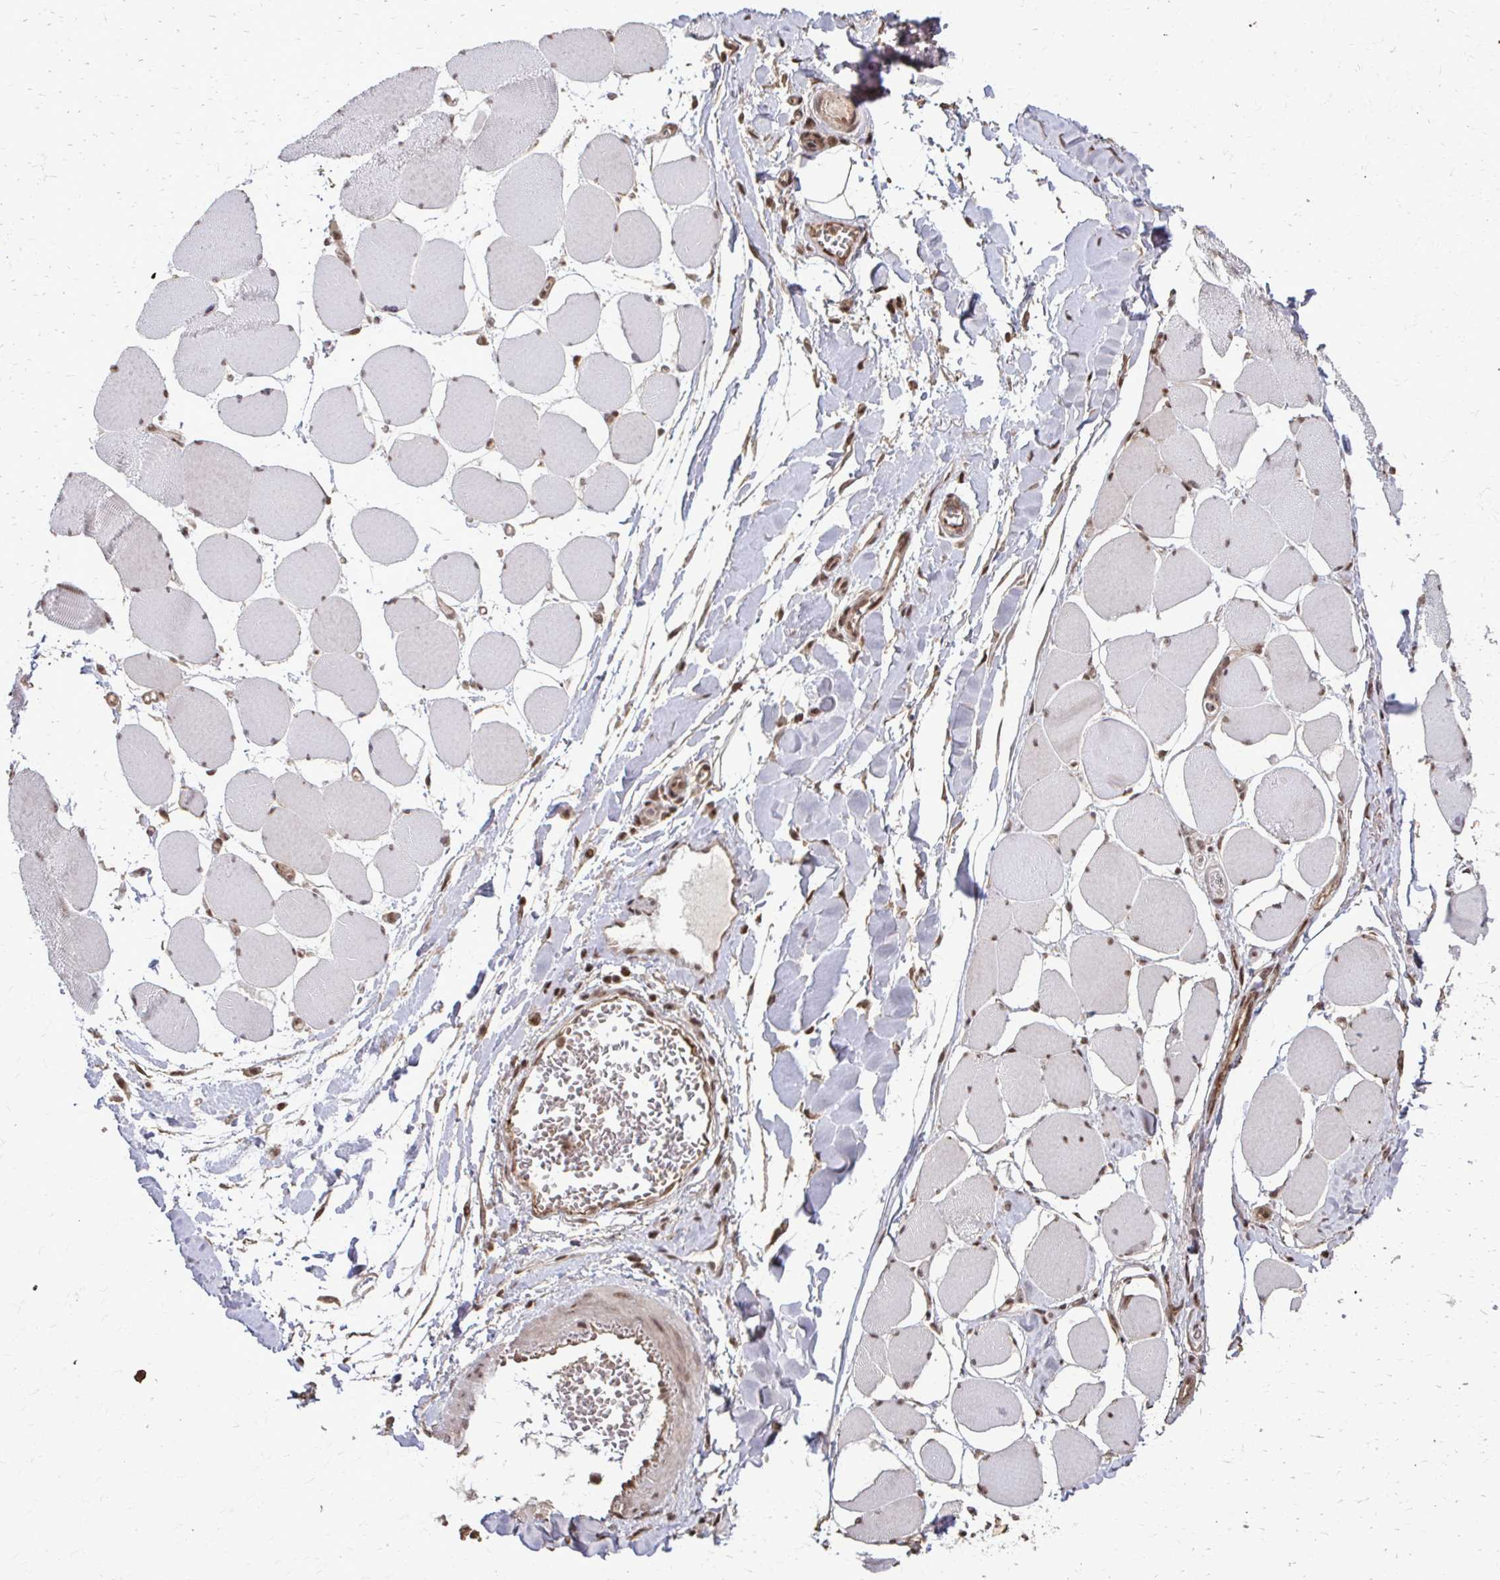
{"staining": {"intensity": "moderate", "quantity": ">75%", "location": "nuclear"}, "tissue": "skeletal muscle", "cell_type": "Myocytes", "image_type": "normal", "snomed": [{"axis": "morphology", "description": "Normal tissue, NOS"}, {"axis": "topography", "description": "Skeletal muscle"}], "caption": "A photomicrograph of human skeletal muscle stained for a protein demonstrates moderate nuclear brown staining in myocytes. The protein of interest is stained brown, and the nuclei are stained in blue (DAB IHC with brightfield microscopy, high magnification).", "gene": "SS18", "patient": {"sex": "female", "age": 75}}